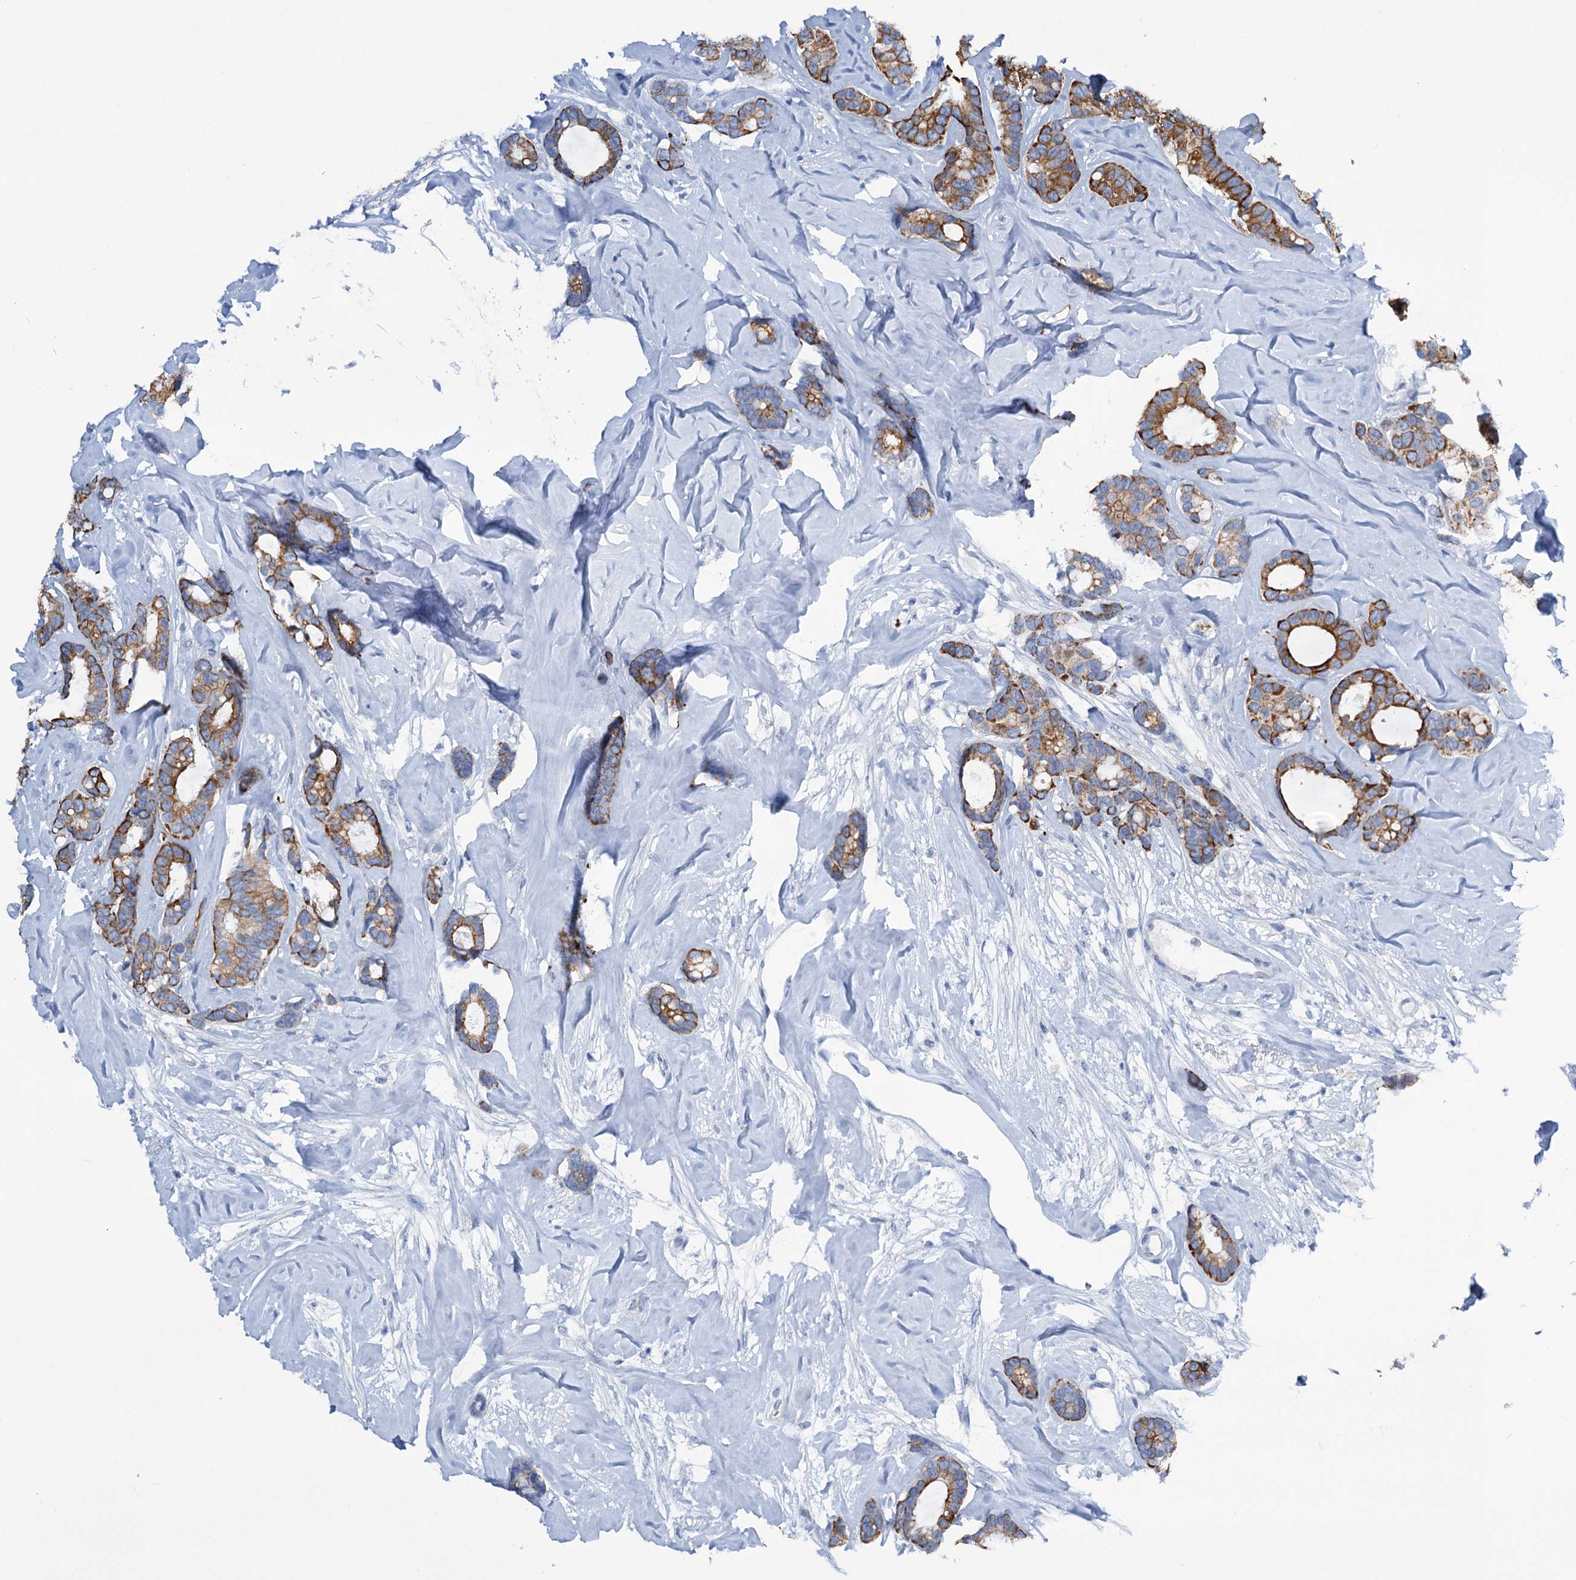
{"staining": {"intensity": "moderate", "quantity": ">75%", "location": "cytoplasmic/membranous"}, "tissue": "breast cancer", "cell_type": "Tumor cells", "image_type": "cancer", "snomed": [{"axis": "morphology", "description": "Duct carcinoma"}, {"axis": "topography", "description": "Breast"}], "caption": "Brown immunohistochemical staining in human breast cancer (invasive ductal carcinoma) demonstrates moderate cytoplasmic/membranous expression in about >75% of tumor cells.", "gene": "FAAP20", "patient": {"sex": "female", "age": 87}}